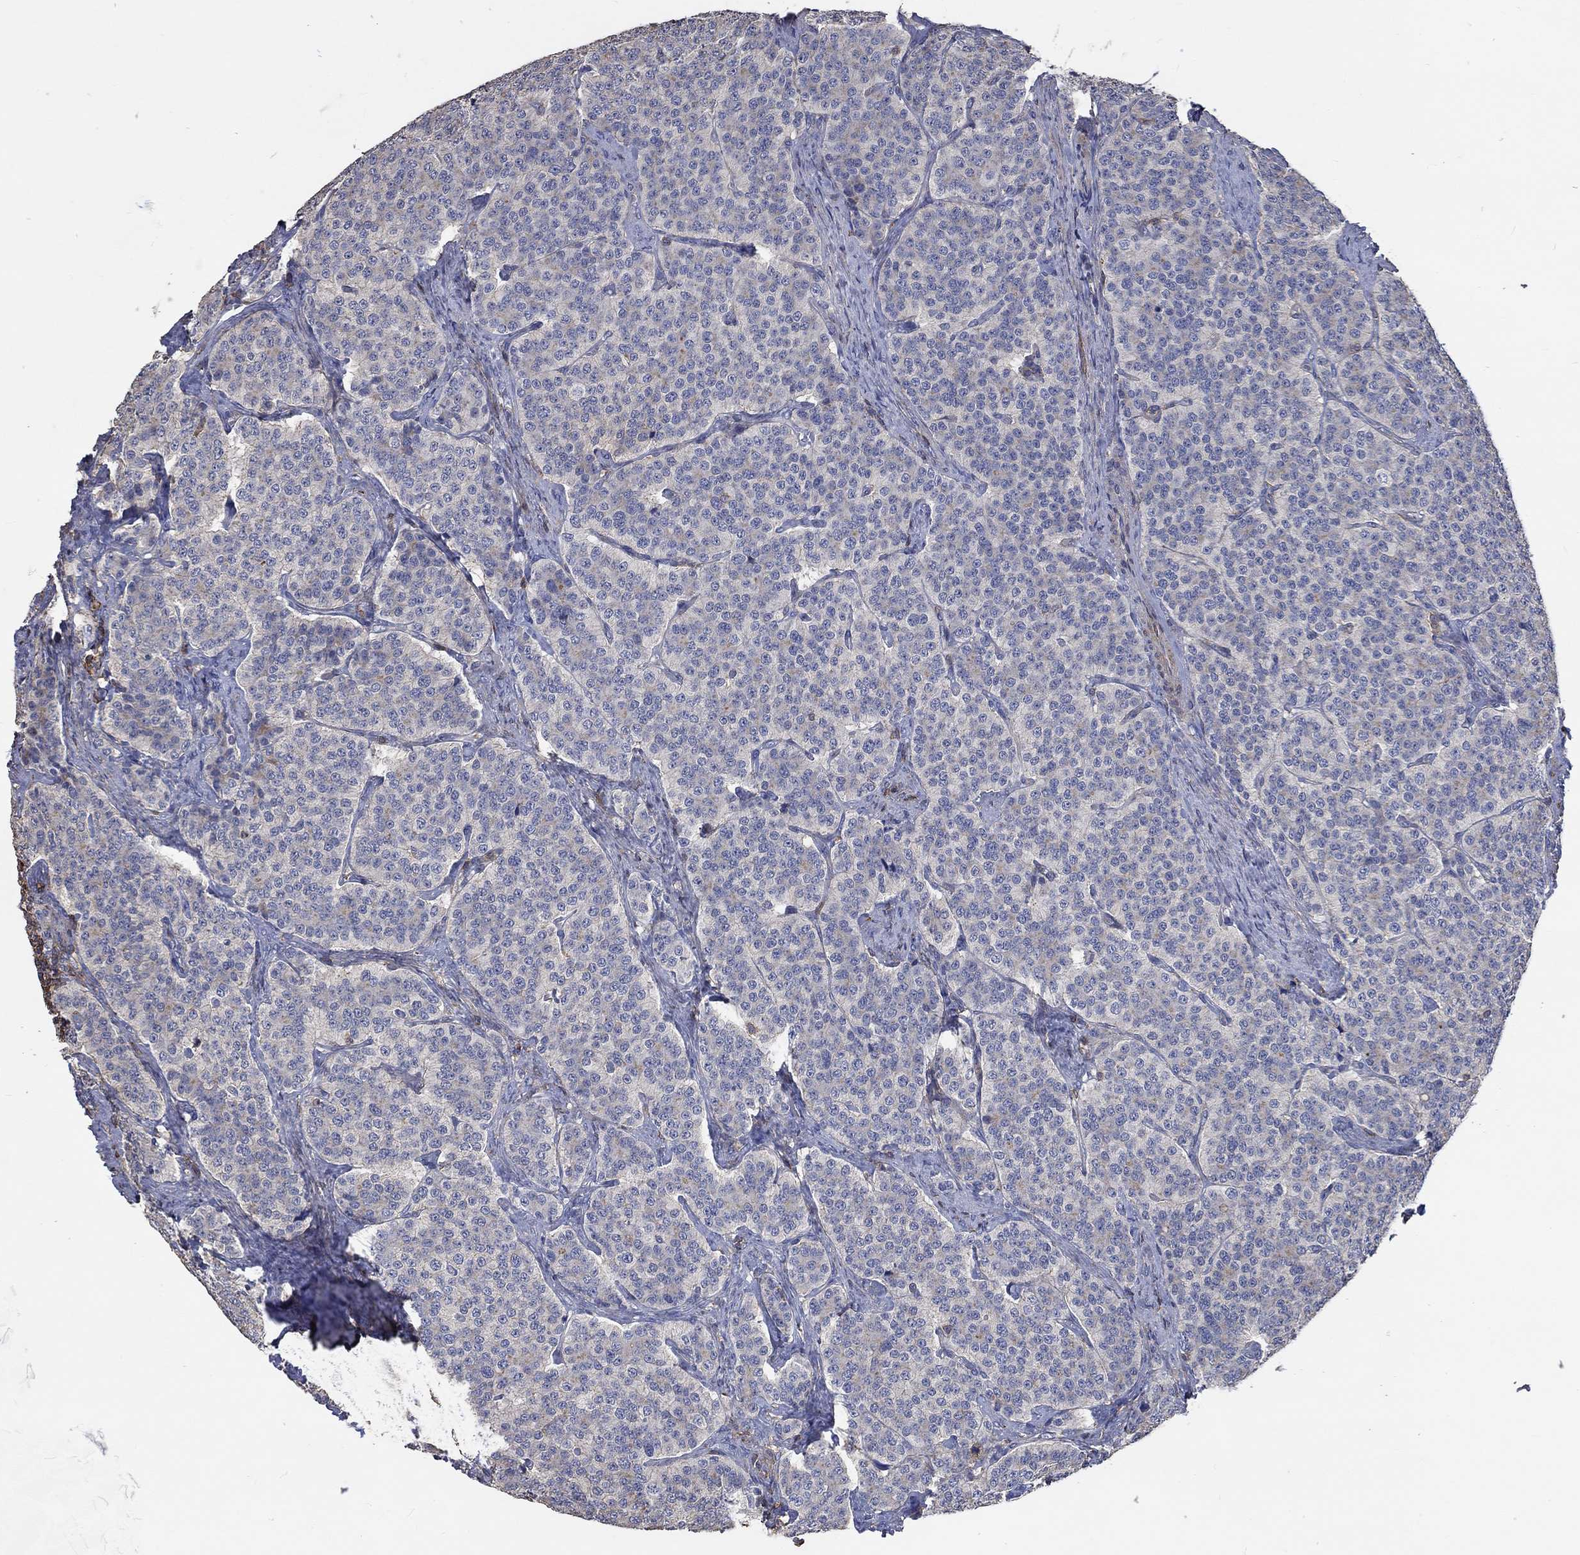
{"staining": {"intensity": "negative", "quantity": "none", "location": "none"}, "tissue": "carcinoid", "cell_type": "Tumor cells", "image_type": "cancer", "snomed": [{"axis": "morphology", "description": "Carcinoid, malignant, NOS"}, {"axis": "topography", "description": "Small intestine"}], "caption": "High power microscopy histopathology image of an IHC micrograph of carcinoid, revealing no significant staining in tumor cells. Nuclei are stained in blue.", "gene": "TNFAIP8L3", "patient": {"sex": "female", "age": 58}}